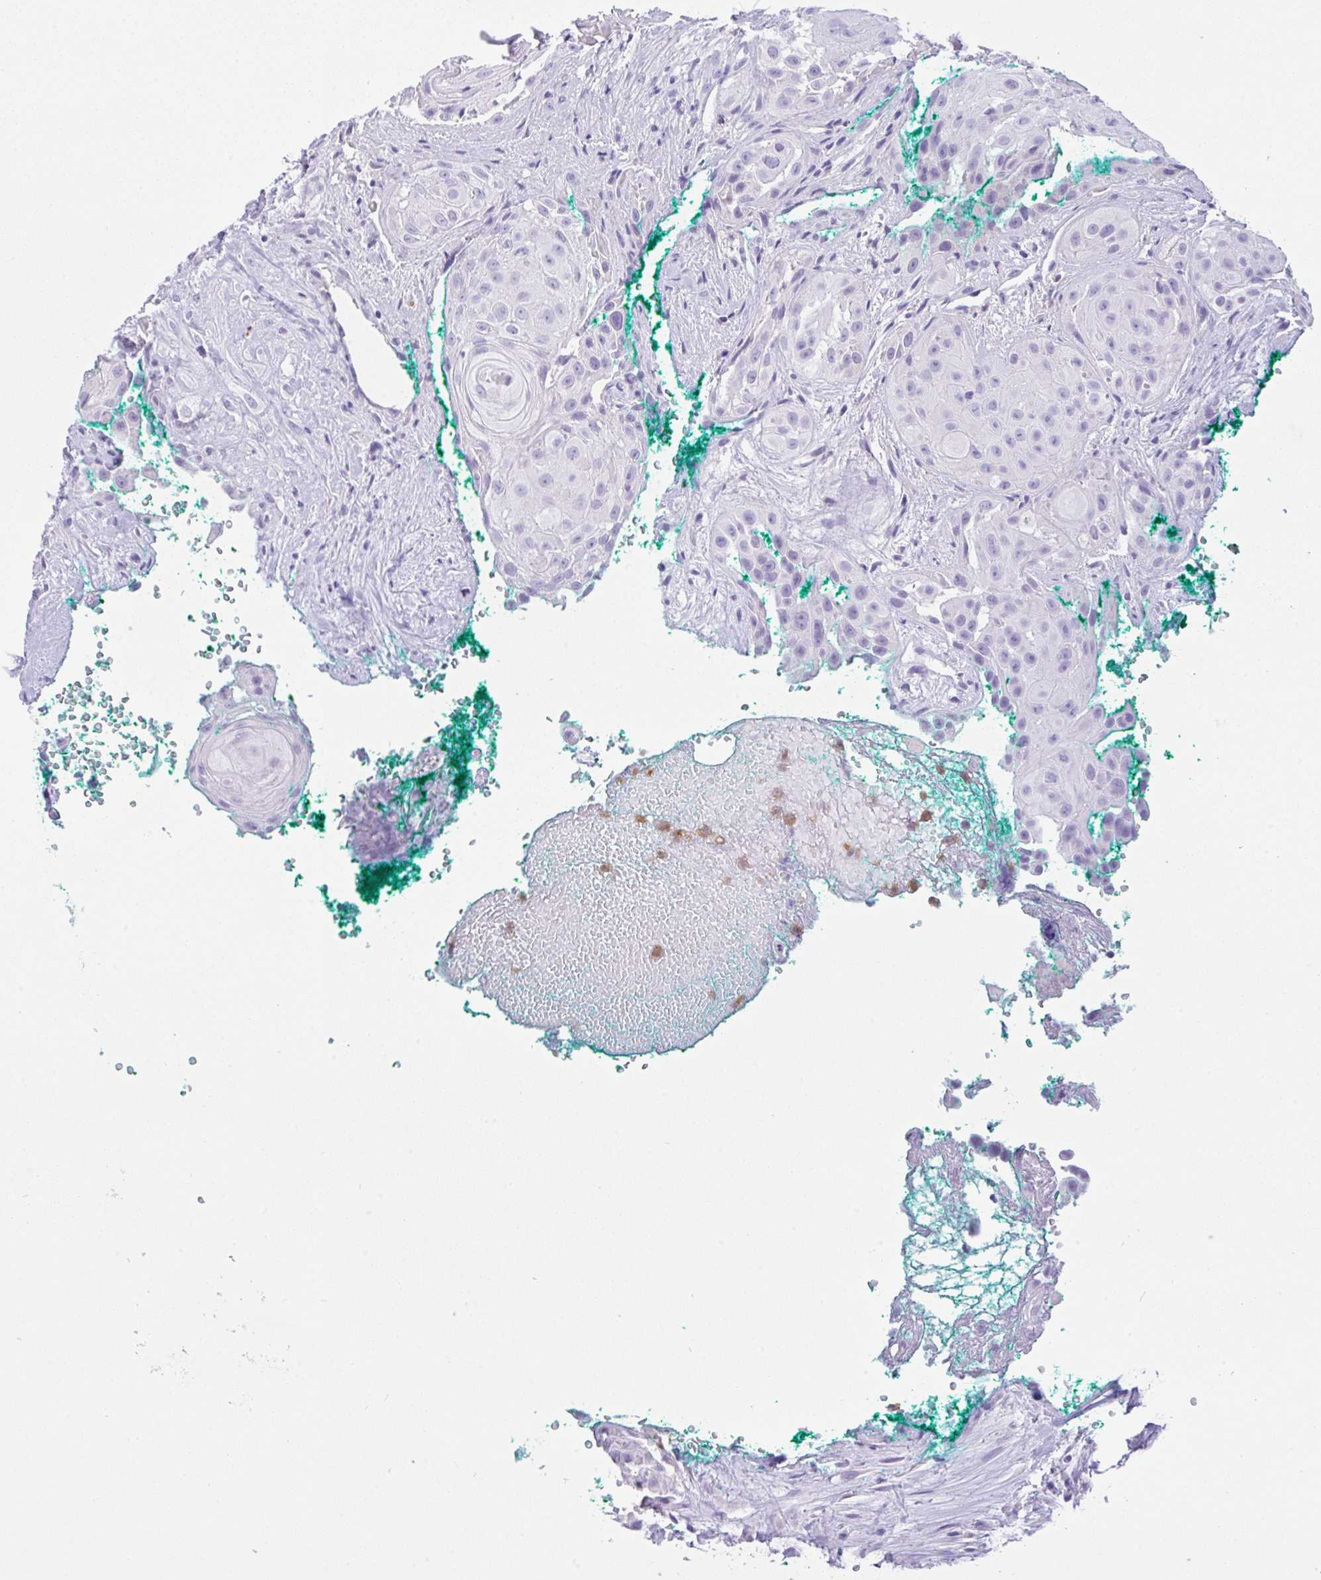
{"staining": {"intensity": "negative", "quantity": "none", "location": "none"}, "tissue": "head and neck cancer", "cell_type": "Tumor cells", "image_type": "cancer", "snomed": [{"axis": "morphology", "description": "Squamous cell carcinoma, NOS"}, {"axis": "topography", "description": "Head-Neck"}], "caption": "The immunohistochemistry image has no significant staining in tumor cells of head and neck squamous cell carcinoma tissue. The staining was performed using DAB (3,3'-diaminobenzidine) to visualize the protein expression in brown, while the nuclei were stained in blue with hematoxylin (Magnification: 20x).", "gene": "NCF1", "patient": {"sex": "male", "age": 83}}